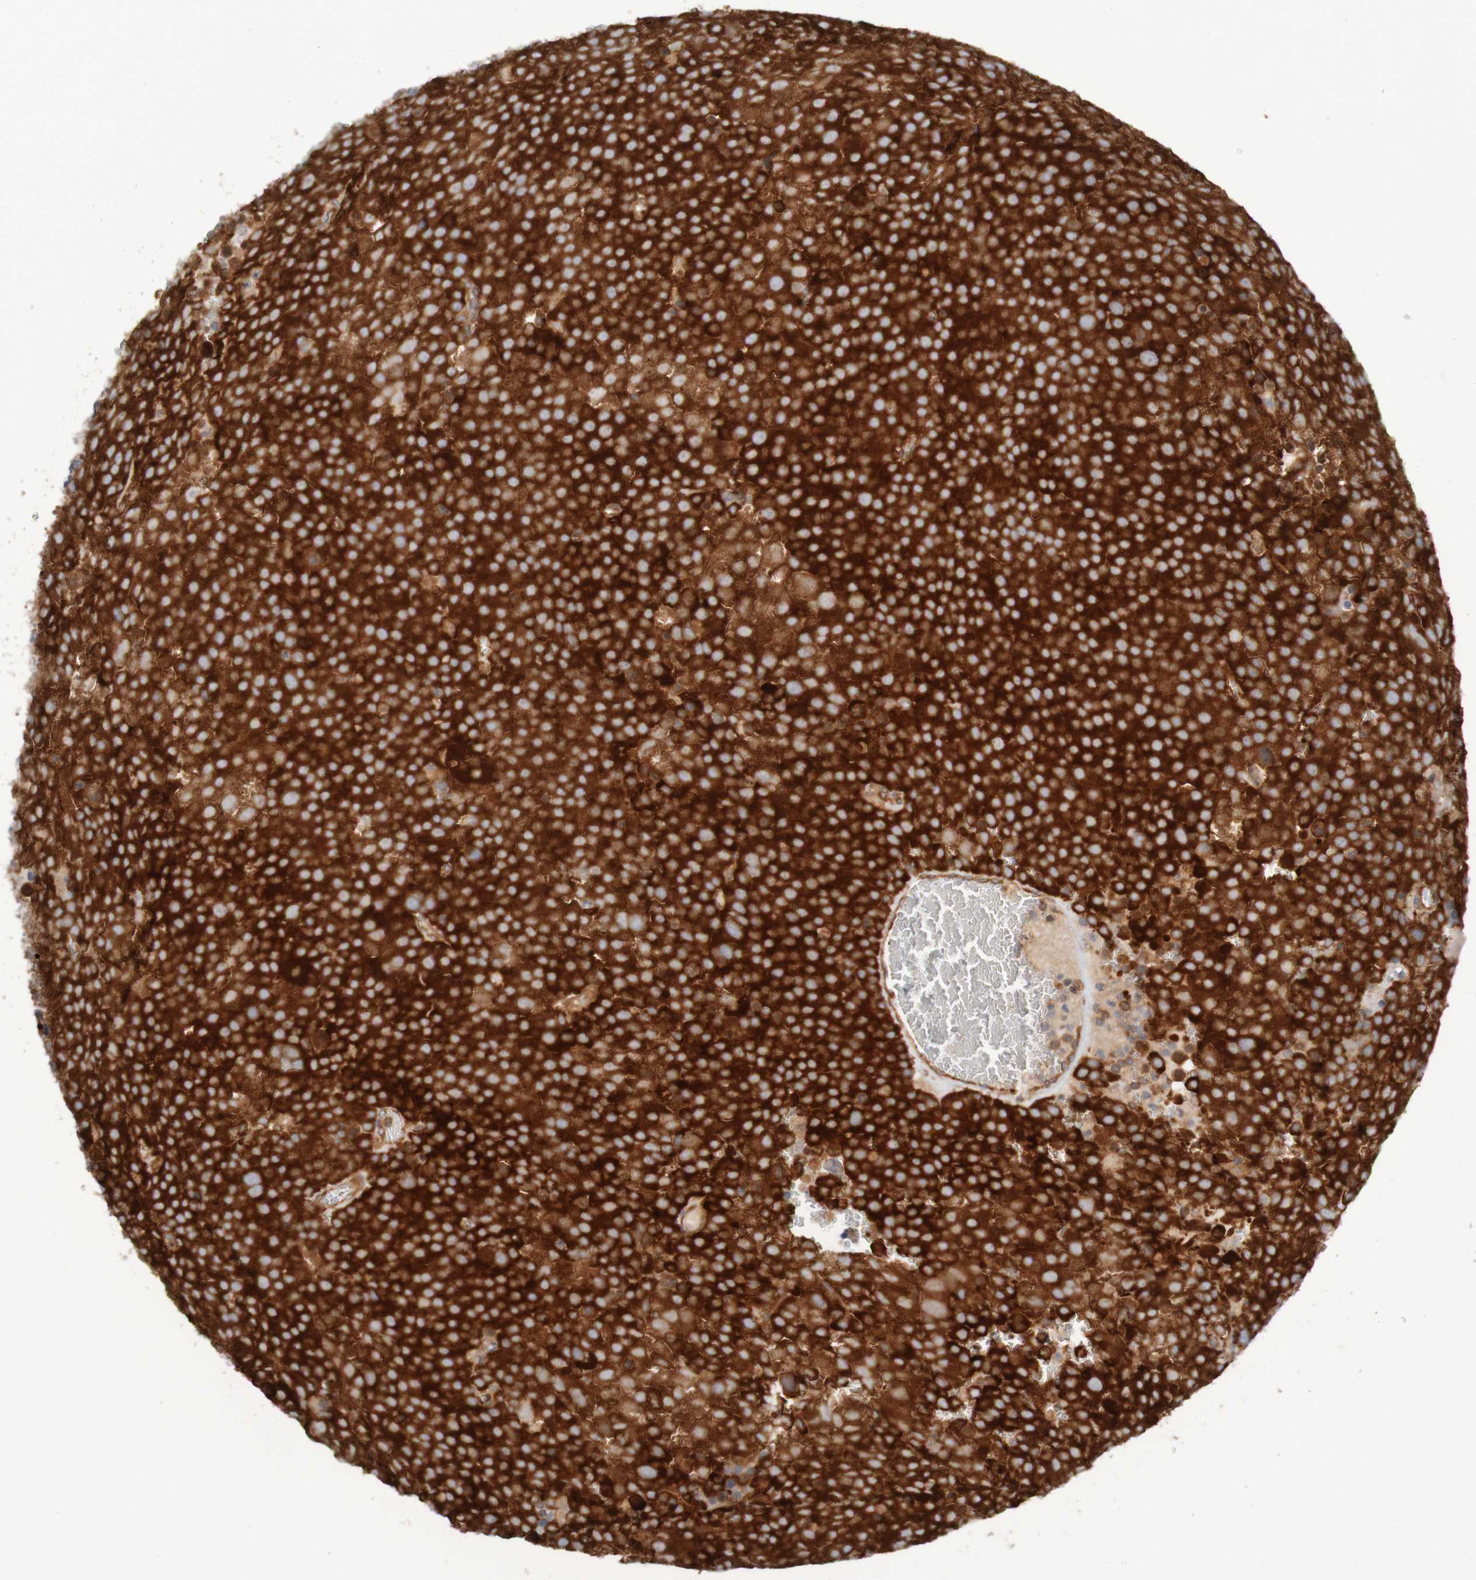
{"staining": {"intensity": "strong", "quantity": ">75%", "location": "cytoplasmic/membranous"}, "tissue": "testis cancer", "cell_type": "Tumor cells", "image_type": "cancer", "snomed": [{"axis": "morphology", "description": "Seminoma, NOS"}, {"axis": "topography", "description": "Testis"}], "caption": "A photomicrograph showing strong cytoplasmic/membranous expression in approximately >75% of tumor cells in testis cancer (seminoma), as visualized by brown immunohistochemical staining.", "gene": "LRRC47", "patient": {"sex": "male", "age": 71}}